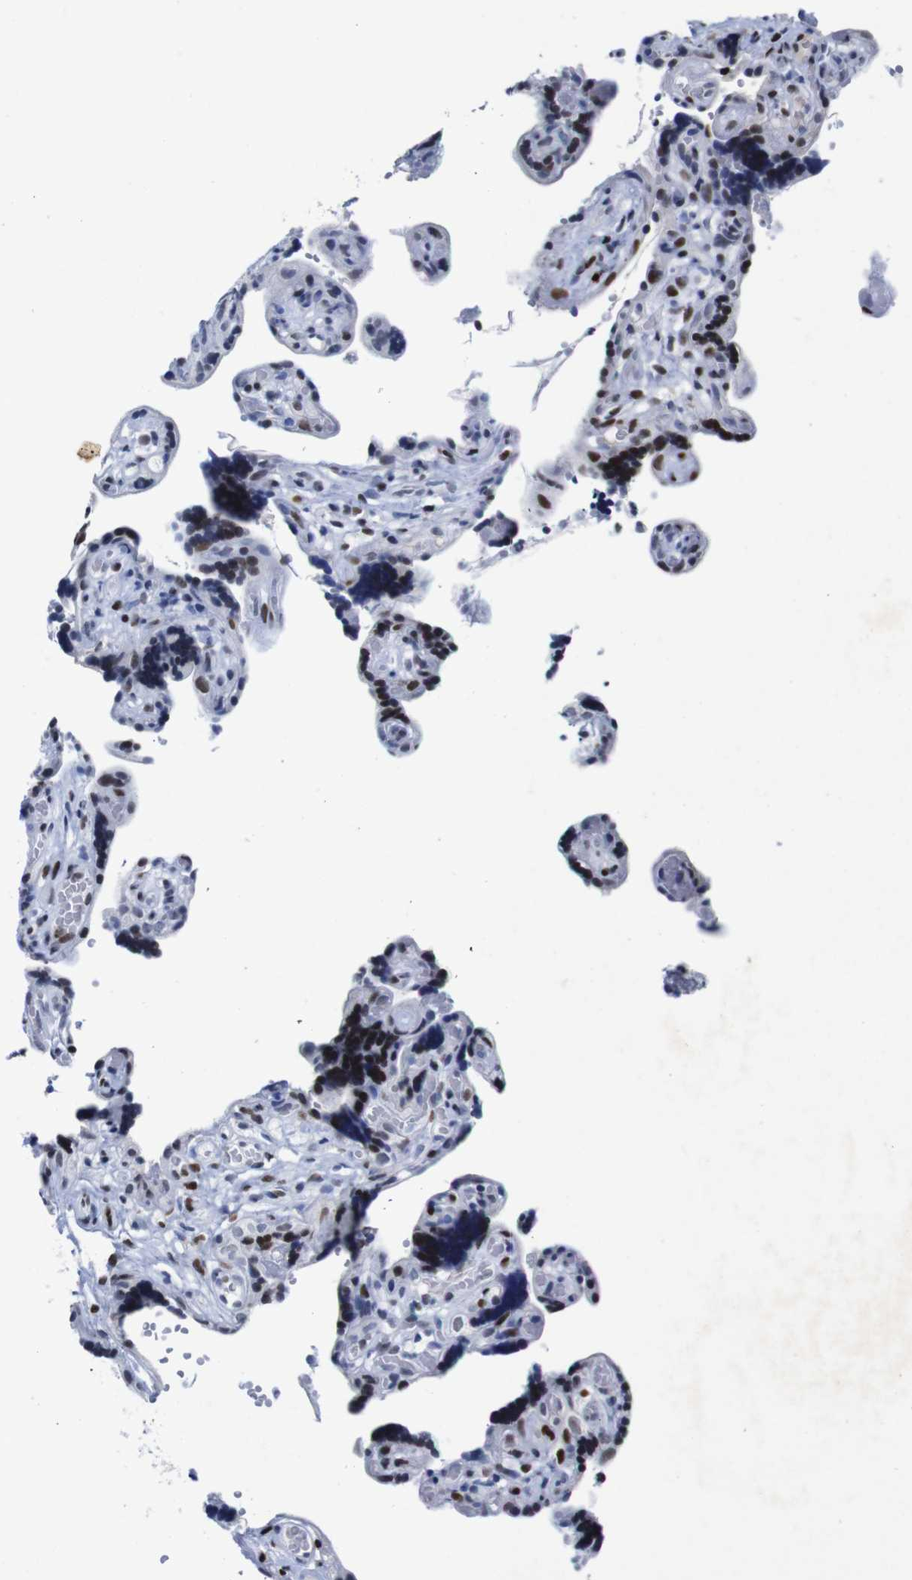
{"staining": {"intensity": "strong", "quantity": ">75%", "location": "nuclear"}, "tissue": "placenta", "cell_type": "Decidual cells", "image_type": "normal", "snomed": [{"axis": "morphology", "description": "Normal tissue, NOS"}, {"axis": "topography", "description": "Placenta"}], "caption": "DAB (3,3'-diaminobenzidine) immunohistochemical staining of unremarkable placenta exhibits strong nuclear protein staining in approximately >75% of decidual cells.", "gene": "FOSL2", "patient": {"sex": "female", "age": 30}}